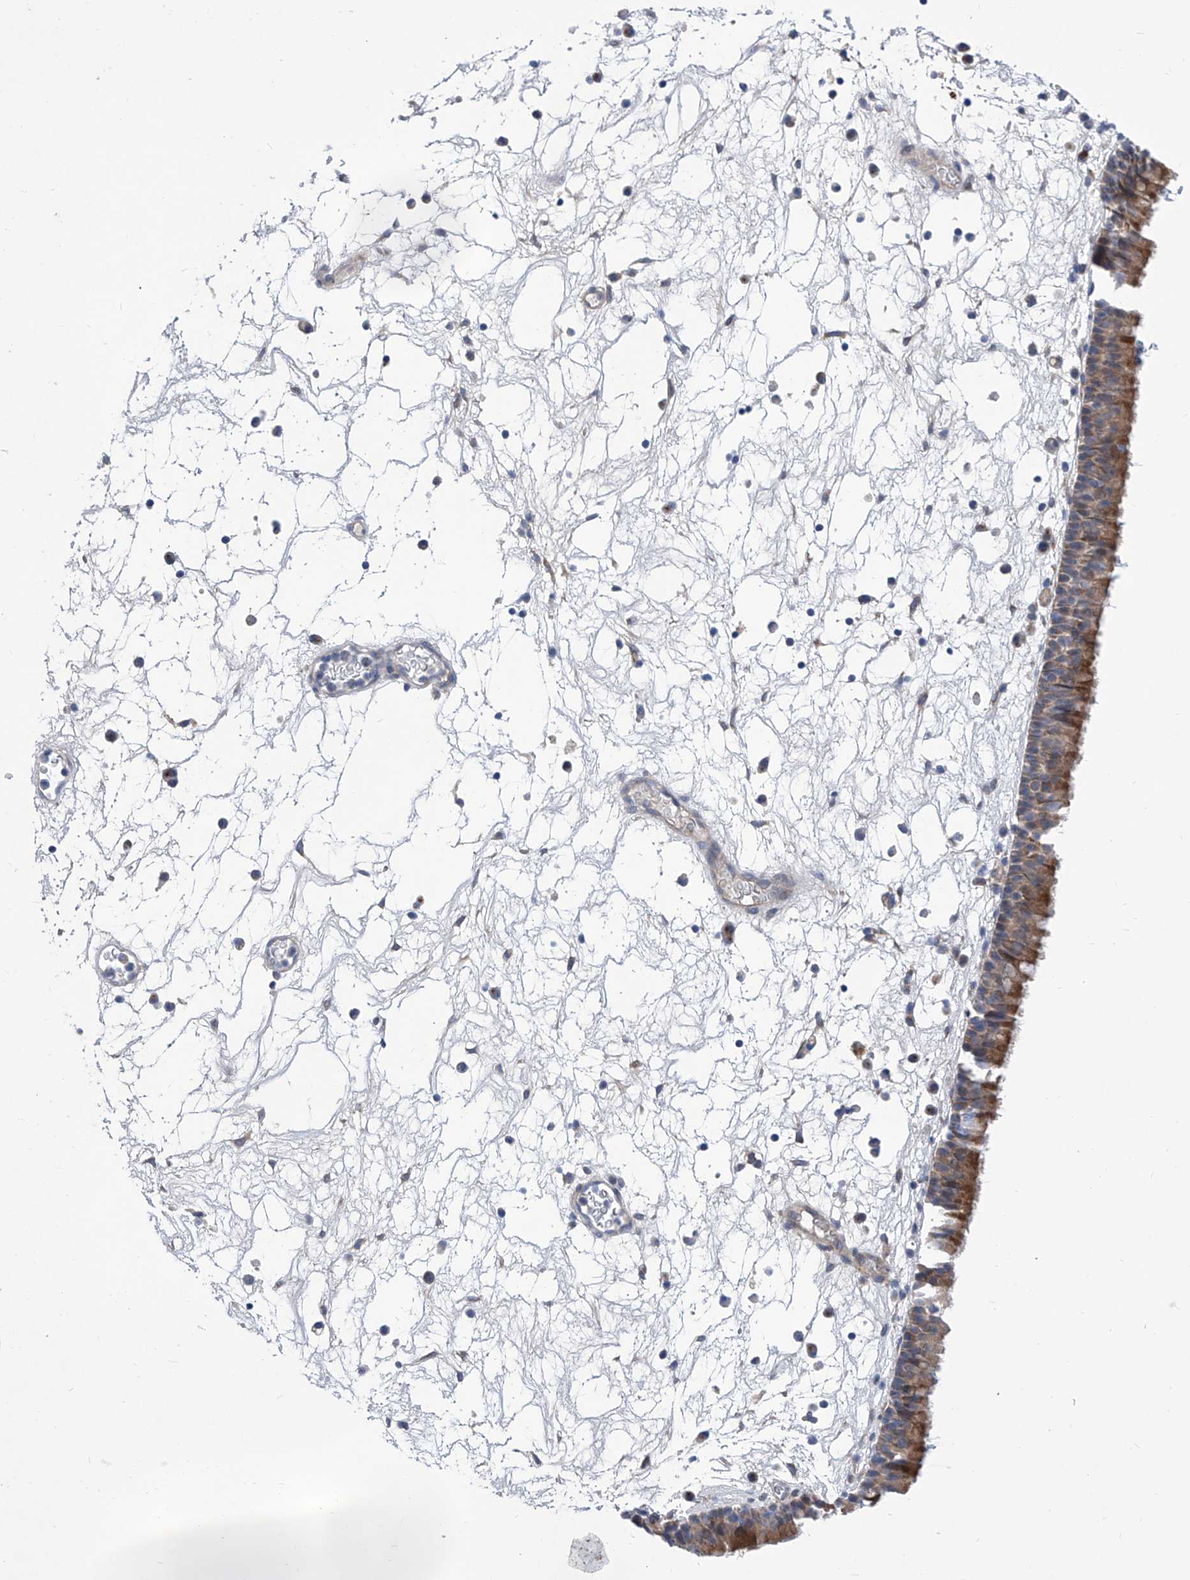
{"staining": {"intensity": "moderate", "quantity": ">75%", "location": "cytoplasmic/membranous"}, "tissue": "nasopharynx", "cell_type": "Respiratory epithelial cells", "image_type": "normal", "snomed": [{"axis": "morphology", "description": "Normal tissue, NOS"}, {"axis": "morphology", "description": "Inflammation, NOS"}, {"axis": "morphology", "description": "Malignant melanoma, Metastatic site"}, {"axis": "topography", "description": "Nasopharynx"}], "caption": "Protein analysis of benign nasopharynx displays moderate cytoplasmic/membranous staining in approximately >75% of respiratory epithelial cells.", "gene": "SRBD1", "patient": {"sex": "male", "age": 70}}